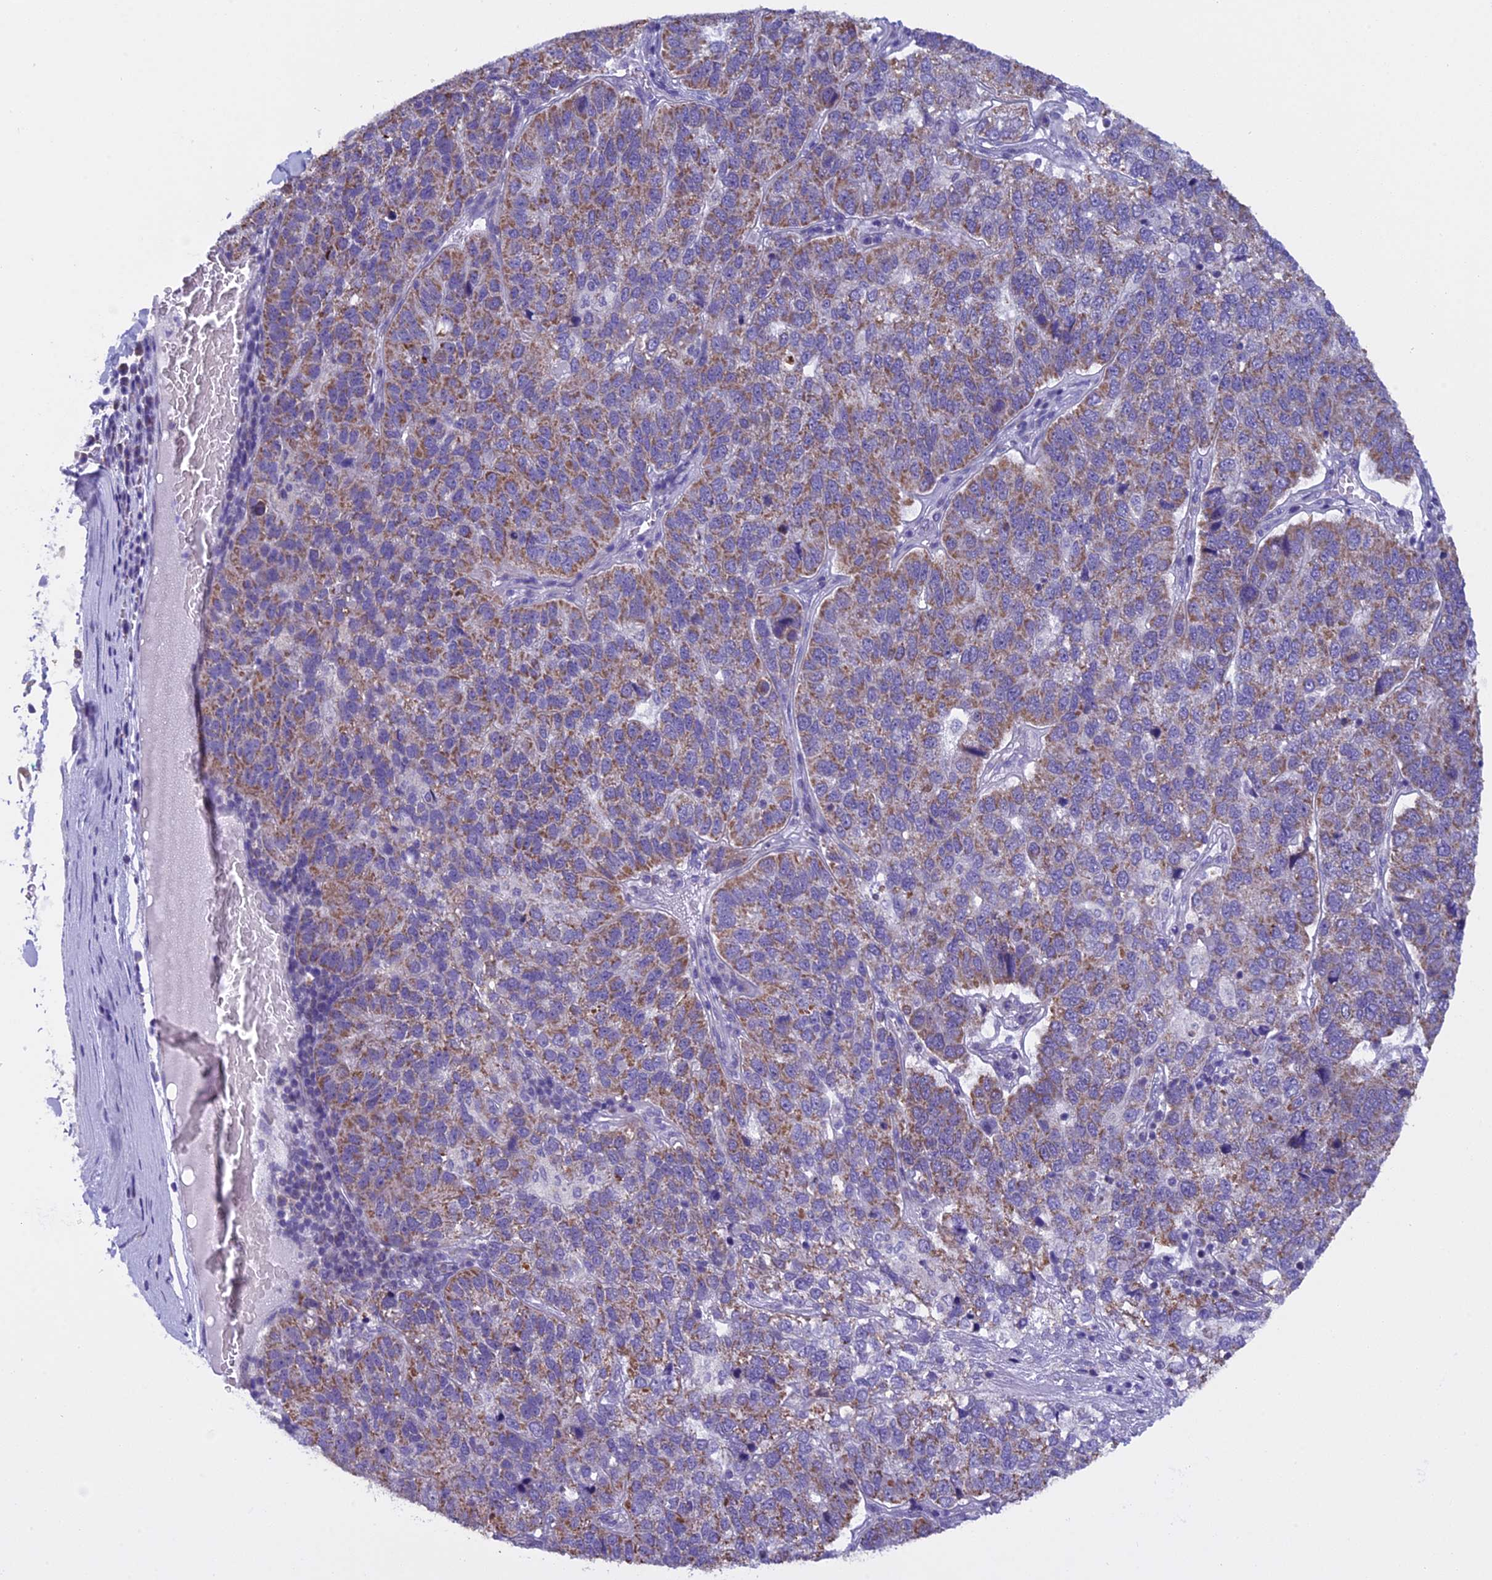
{"staining": {"intensity": "moderate", "quantity": ">75%", "location": "cytoplasmic/membranous"}, "tissue": "pancreatic cancer", "cell_type": "Tumor cells", "image_type": "cancer", "snomed": [{"axis": "morphology", "description": "Adenocarcinoma, NOS"}, {"axis": "topography", "description": "Pancreas"}], "caption": "Immunohistochemical staining of human pancreatic cancer displays medium levels of moderate cytoplasmic/membranous protein positivity in approximately >75% of tumor cells.", "gene": "ZNF317", "patient": {"sex": "female", "age": 61}}